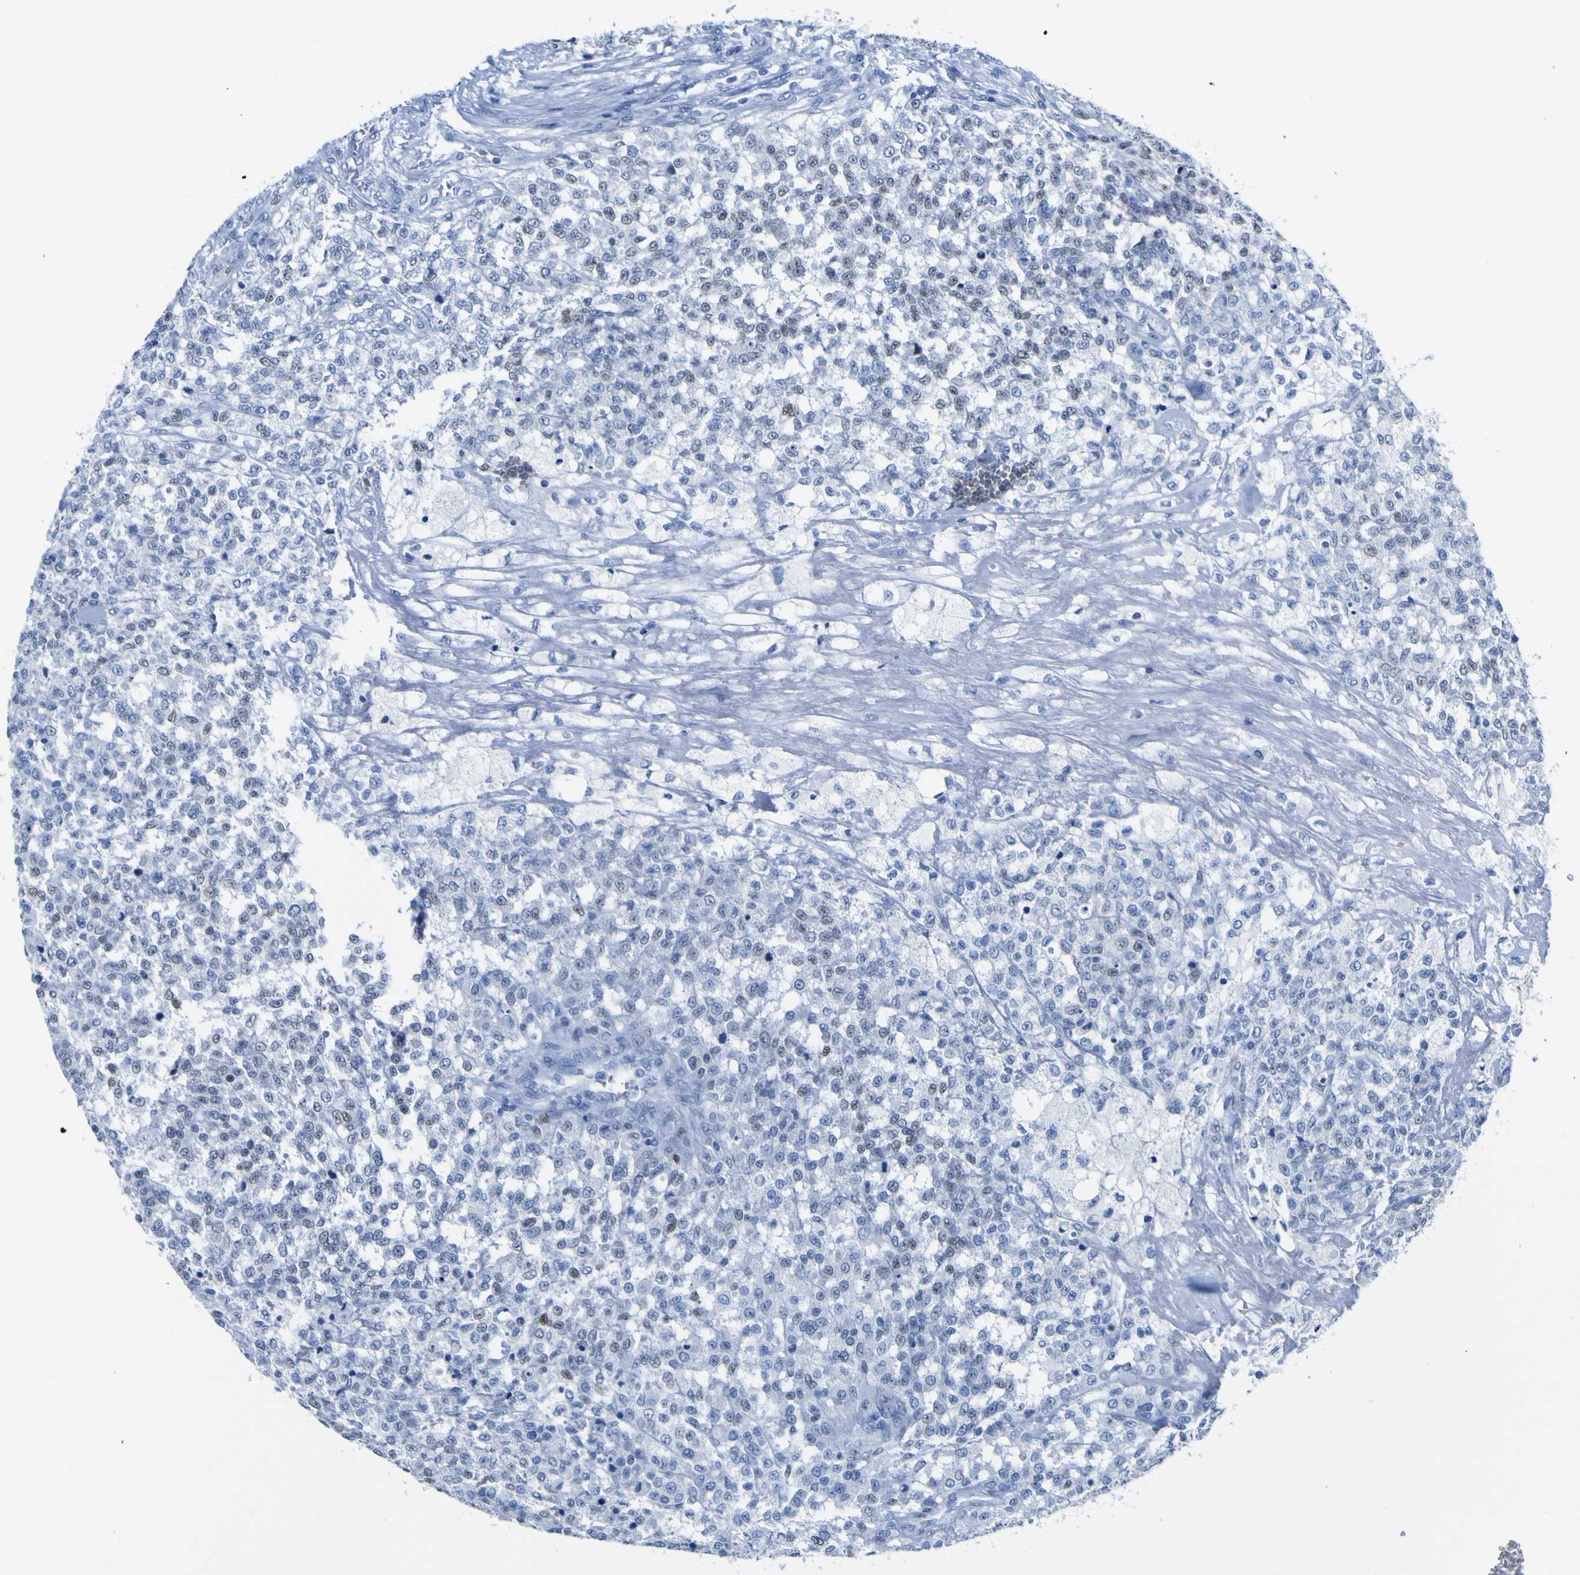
{"staining": {"intensity": "weak", "quantity": "<25%", "location": "nuclear"}, "tissue": "testis cancer", "cell_type": "Tumor cells", "image_type": "cancer", "snomed": [{"axis": "morphology", "description": "Seminoma, NOS"}, {"axis": "topography", "description": "Testis"}], "caption": "This photomicrograph is of seminoma (testis) stained with immunohistochemistry (IHC) to label a protein in brown with the nuclei are counter-stained blue. There is no staining in tumor cells.", "gene": "DACH1", "patient": {"sex": "male", "age": 59}}